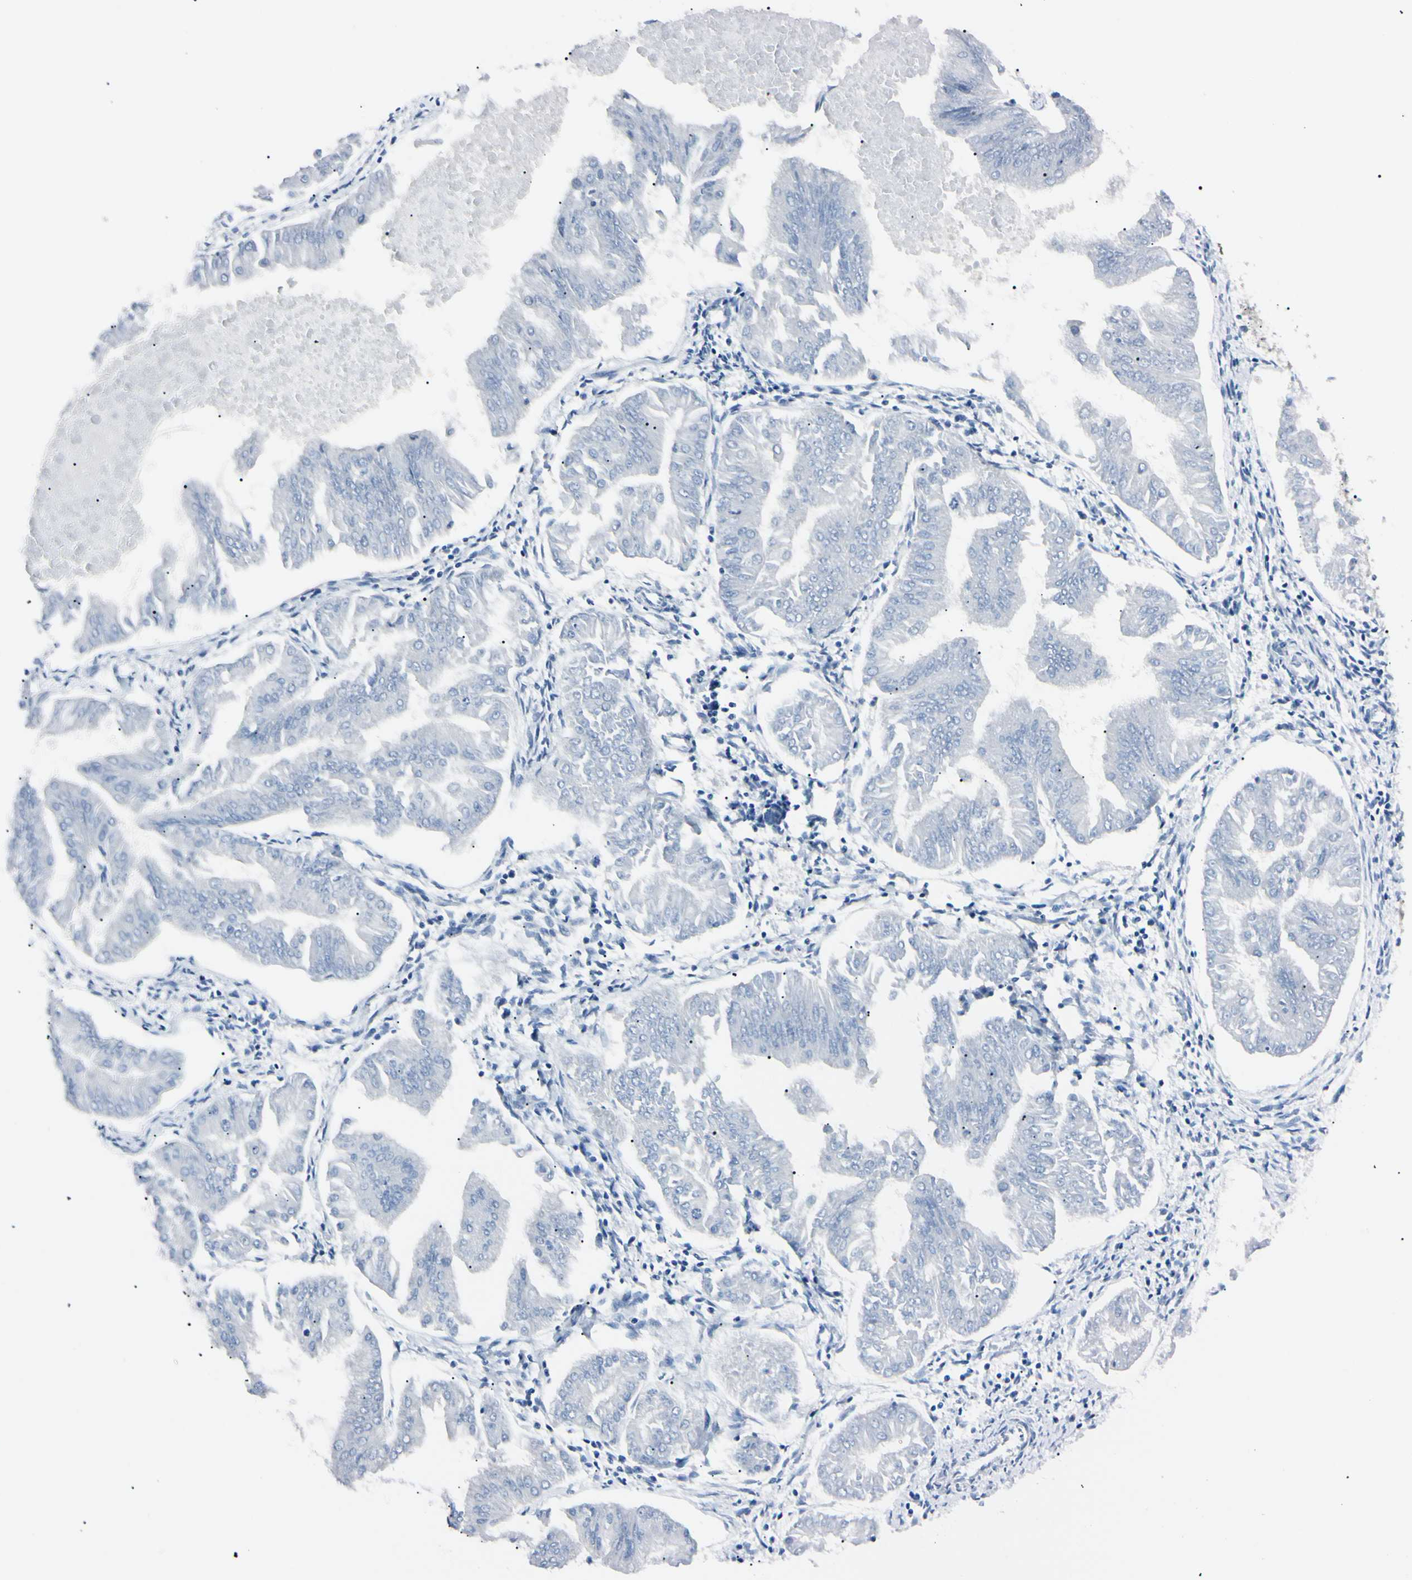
{"staining": {"intensity": "negative", "quantity": "none", "location": "none"}, "tissue": "endometrial cancer", "cell_type": "Tumor cells", "image_type": "cancer", "snomed": [{"axis": "morphology", "description": "Adenocarcinoma, NOS"}, {"axis": "topography", "description": "Endometrium"}], "caption": "High power microscopy photomicrograph of an immunohistochemistry (IHC) micrograph of endometrial cancer (adenocarcinoma), revealing no significant expression in tumor cells.", "gene": "C1orf174", "patient": {"sex": "female", "age": 53}}